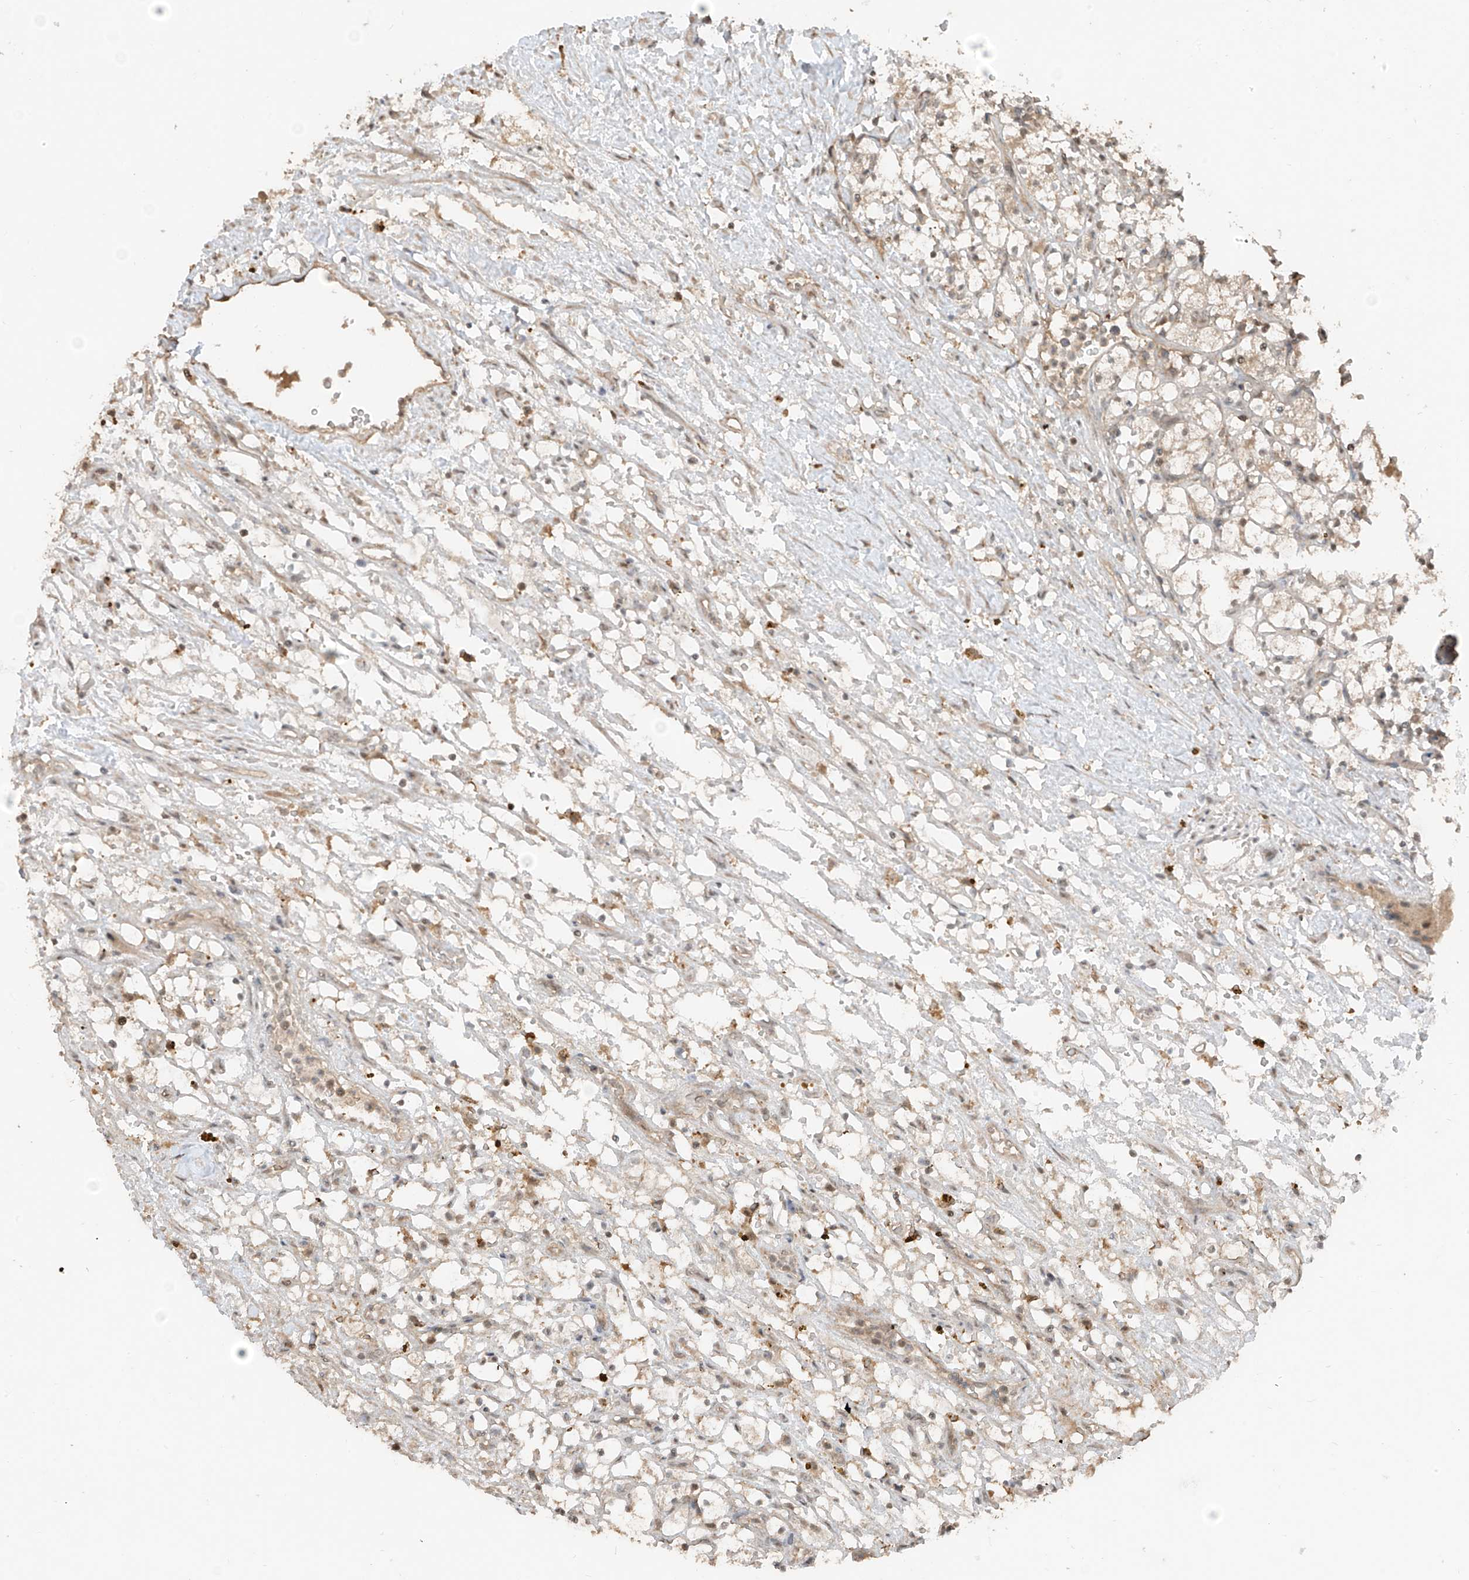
{"staining": {"intensity": "negative", "quantity": "none", "location": "none"}, "tissue": "renal cancer", "cell_type": "Tumor cells", "image_type": "cancer", "snomed": [{"axis": "morphology", "description": "Adenocarcinoma, NOS"}, {"axis": "topography", "description": "Kidney"}], "caption": "Tumor cells show no significant staining in renal cancer (adenocarcinoma).", "gene": "COLGALT2", "patient": {"sex": "female", "age": 69}}